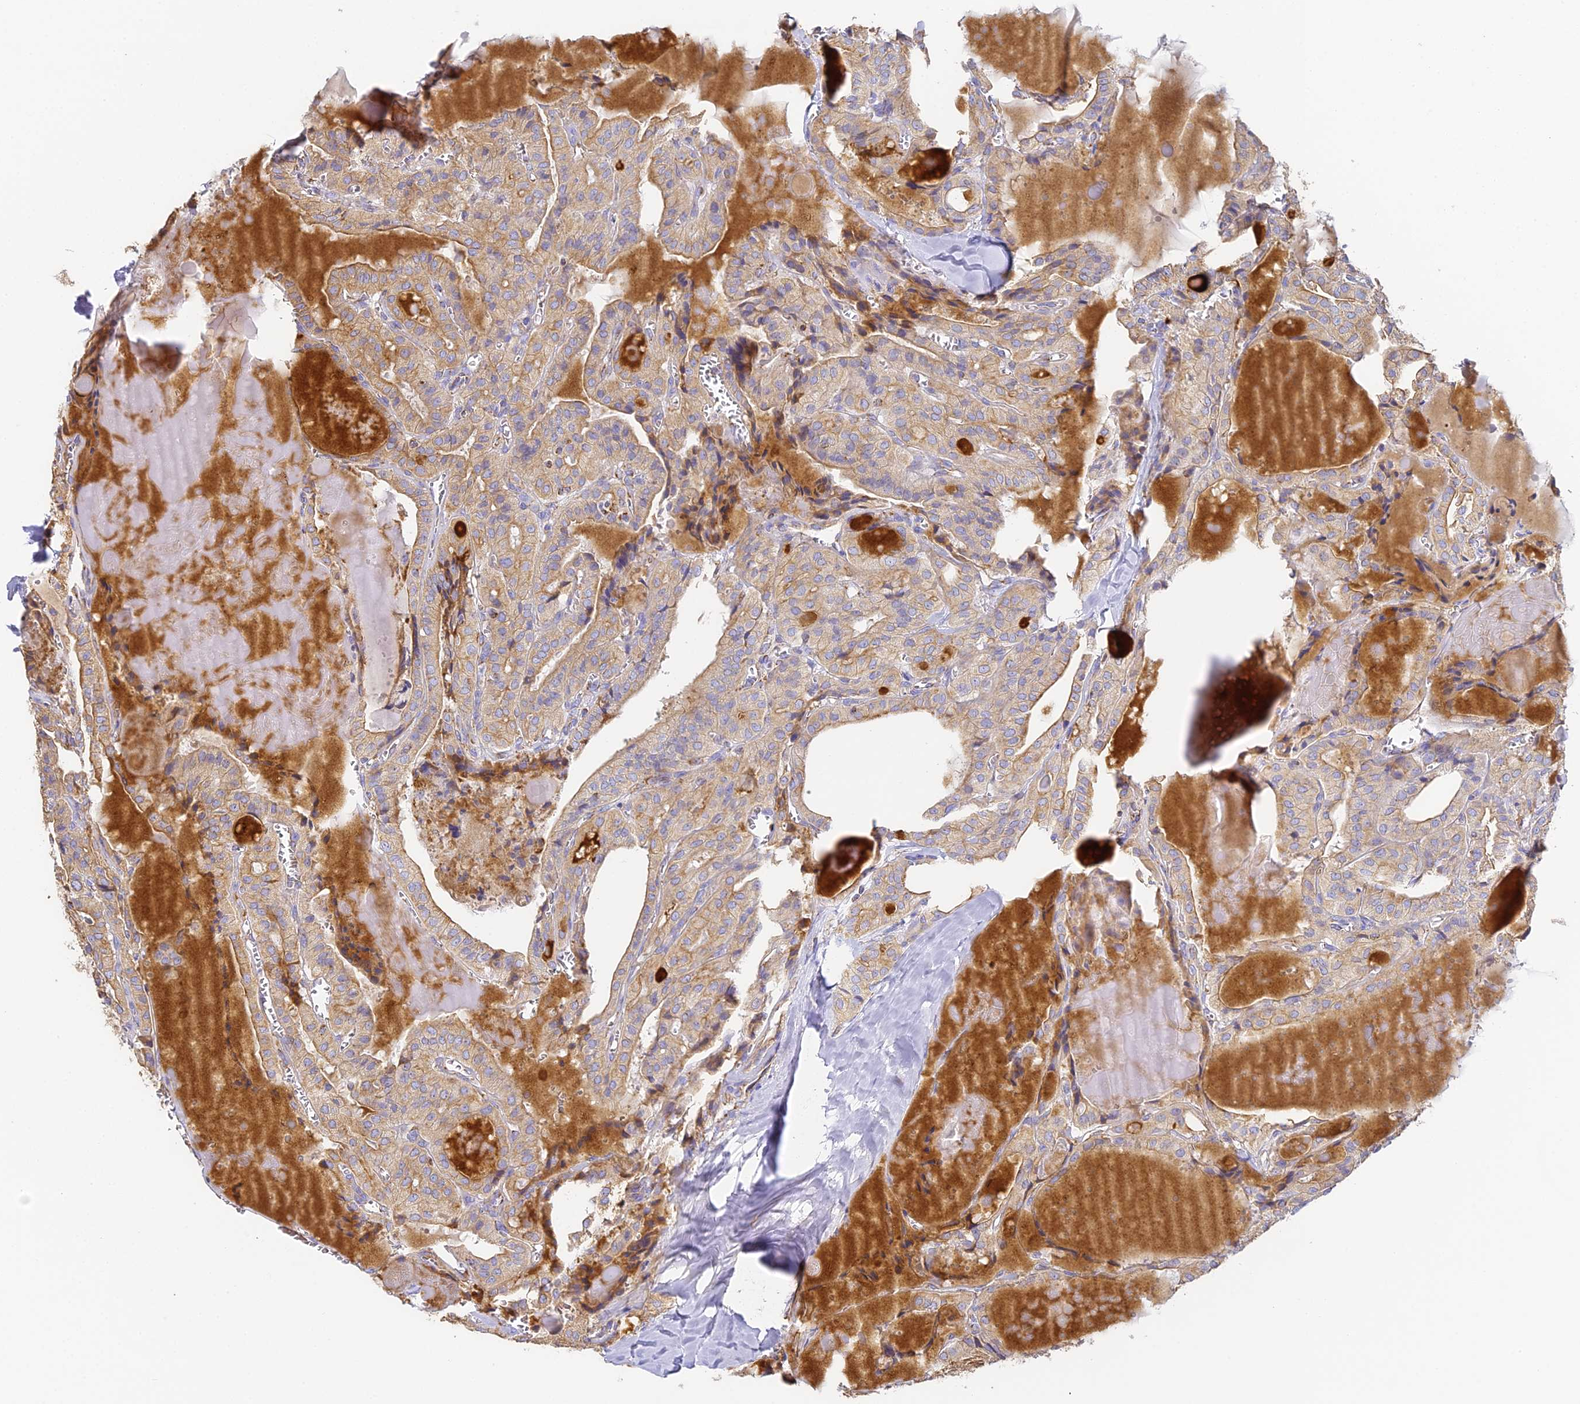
{"staining": {"intensity": "moderate", "quantity": "25%-75%", "location": "cytoplasmic/membranous"}, "tissue": "thyroid cancer", "cell_type": "Tumor cells", "image_type": "cancer", "snomed": [{"axis": "morphology", "description": "Papillary adenocarcinoma, NOS"}, {"axis": "topography", "description": "Thyroid gland"}], "caption": "Immunohistochemistry (DAB (3,3'-diaminobenzidine)) staining of thyroid papillary adenocarcinoma shows moderate cytoplasmic/membranous protein expression in about 25%-75% of tumor cells. (DAB (3,3'-diaminobenzidine) IHC, brown staining for protein, blue staining for nuclei).", "gene": "COX6C", "patient": {"sex": "male", "age": 52}}